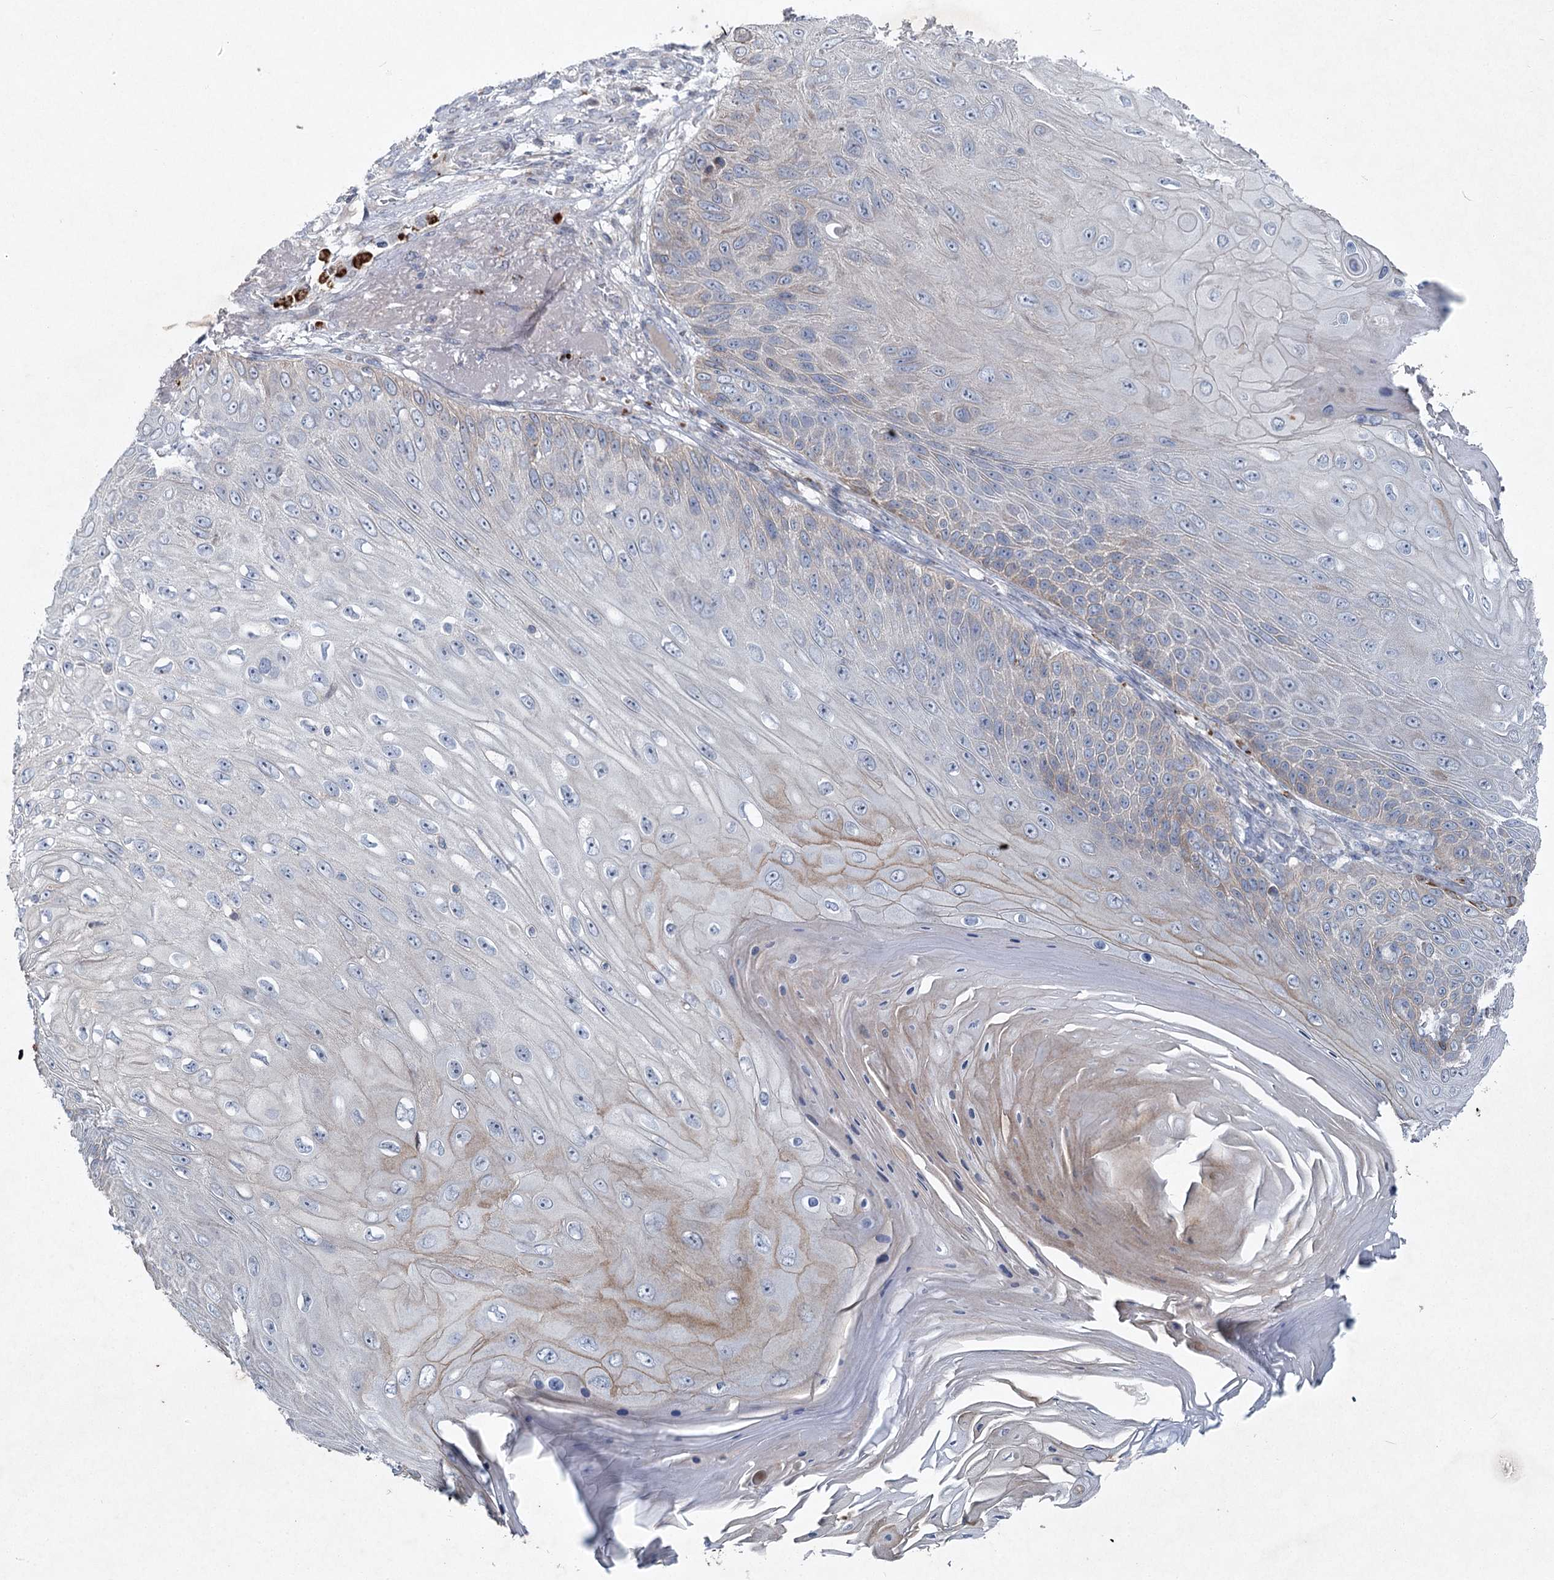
{"staining": {"intensity": "negative", "quantity": "none", "location": "none"}, "tissue": "skin cancer", "cell_type": "Tumor cells", "image_type": "cancer", "snomed": [{"axis": "morphology", "description": "Squamous cell carcinoma, NOS"}, {"axis": "topography", "description": "Skin"}], "caption": "This is a histopathology image of IHC staining of skin cancer, which shows no expression in tumor cells.", "gene": "PLA2G12A", "patient": {"sex": "female", "age": 88}}